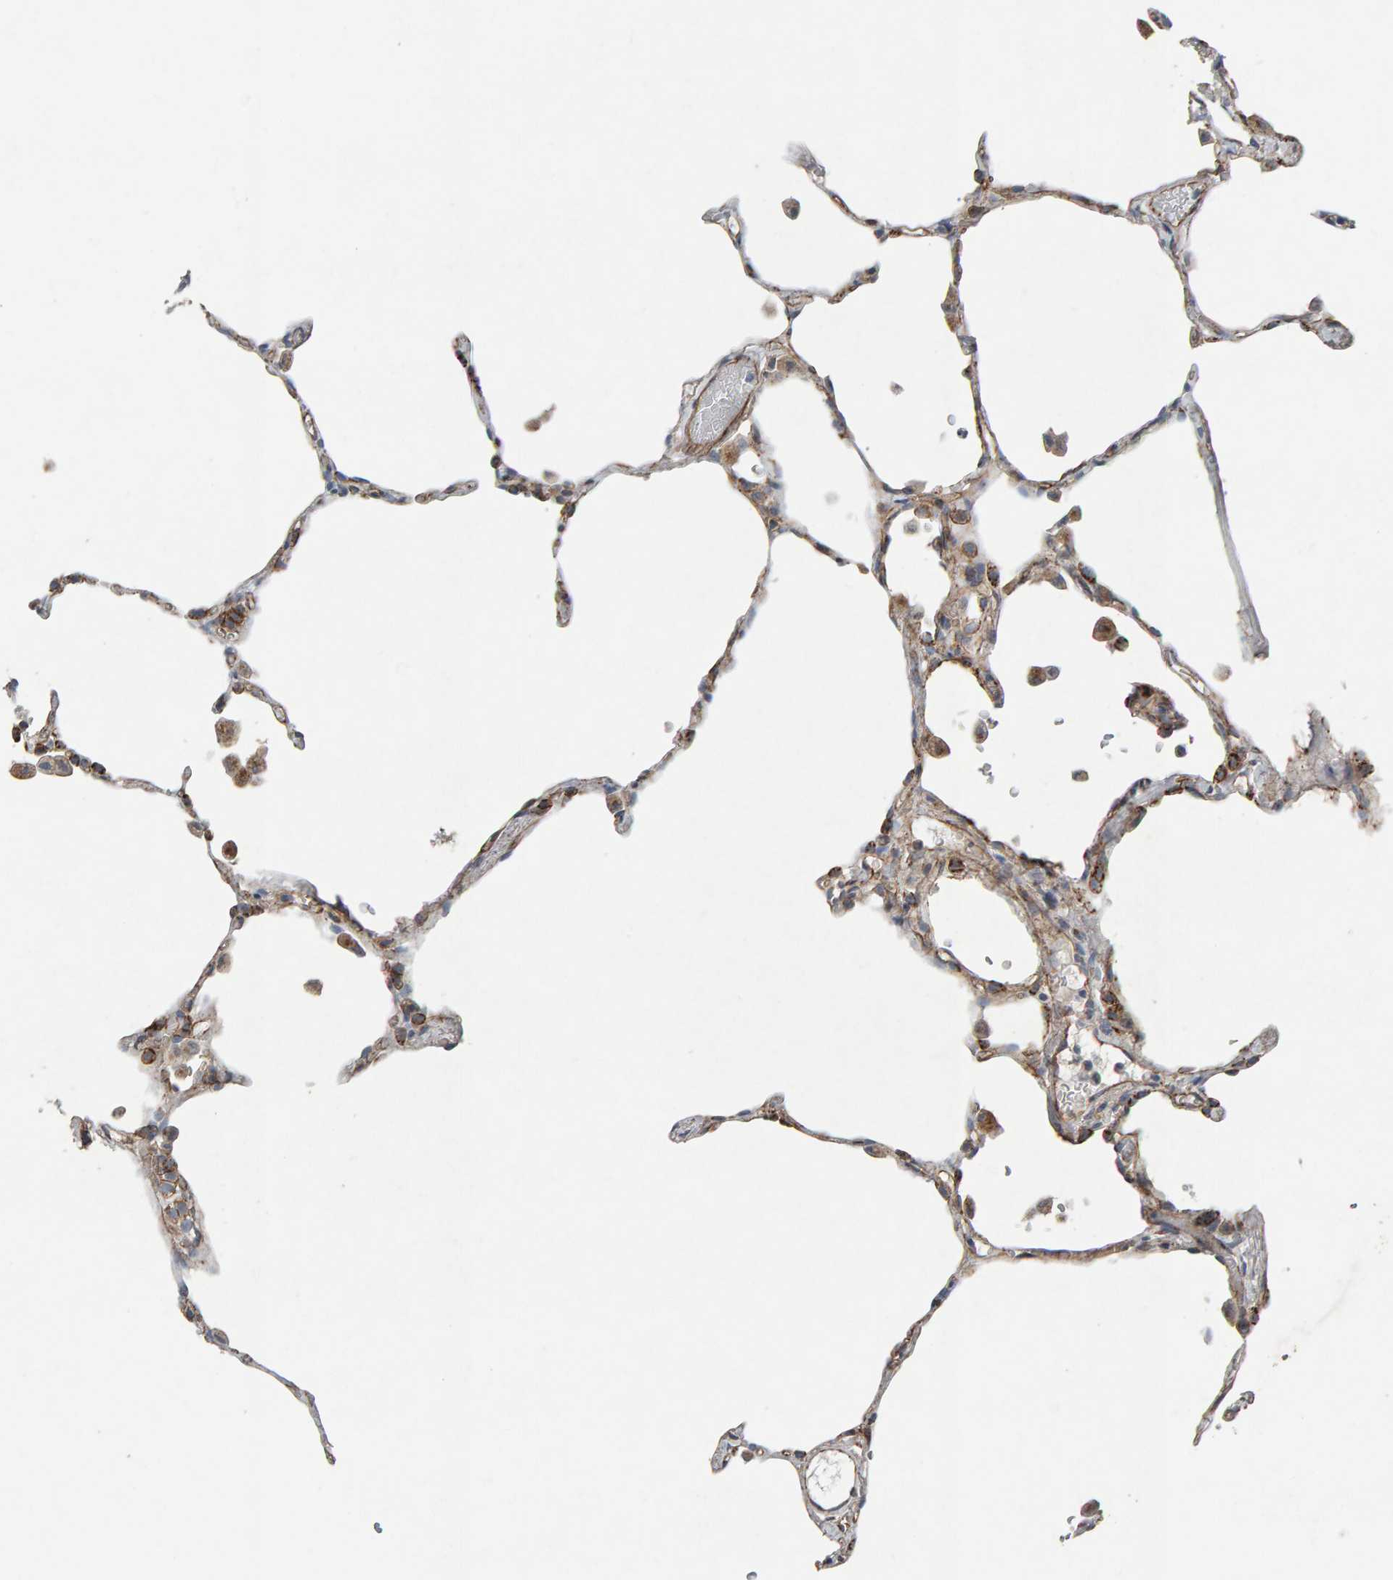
{"staining": {"intensity": "moderate", "quantity": "25%-75%", "location": "cytoplasmic/membranous"}, "tissue": "lung", "cell_type": "Alveolar cells", "image_type": "normal", "snomed": [{"axis": "morphology", "description": "Normal tissue, NOS"}, {"axis": "topography", "description": "Lung"}], "caption": "The photomicrograph exhibits immunohistochemical staining of unremarkable lung. There is moderate cytoplasmic/membranous positivity is seen in approximately 25%-75% of alveolar cells.", "gene": "PTPRM", "patient": {"sex": "female", "age": 49}}